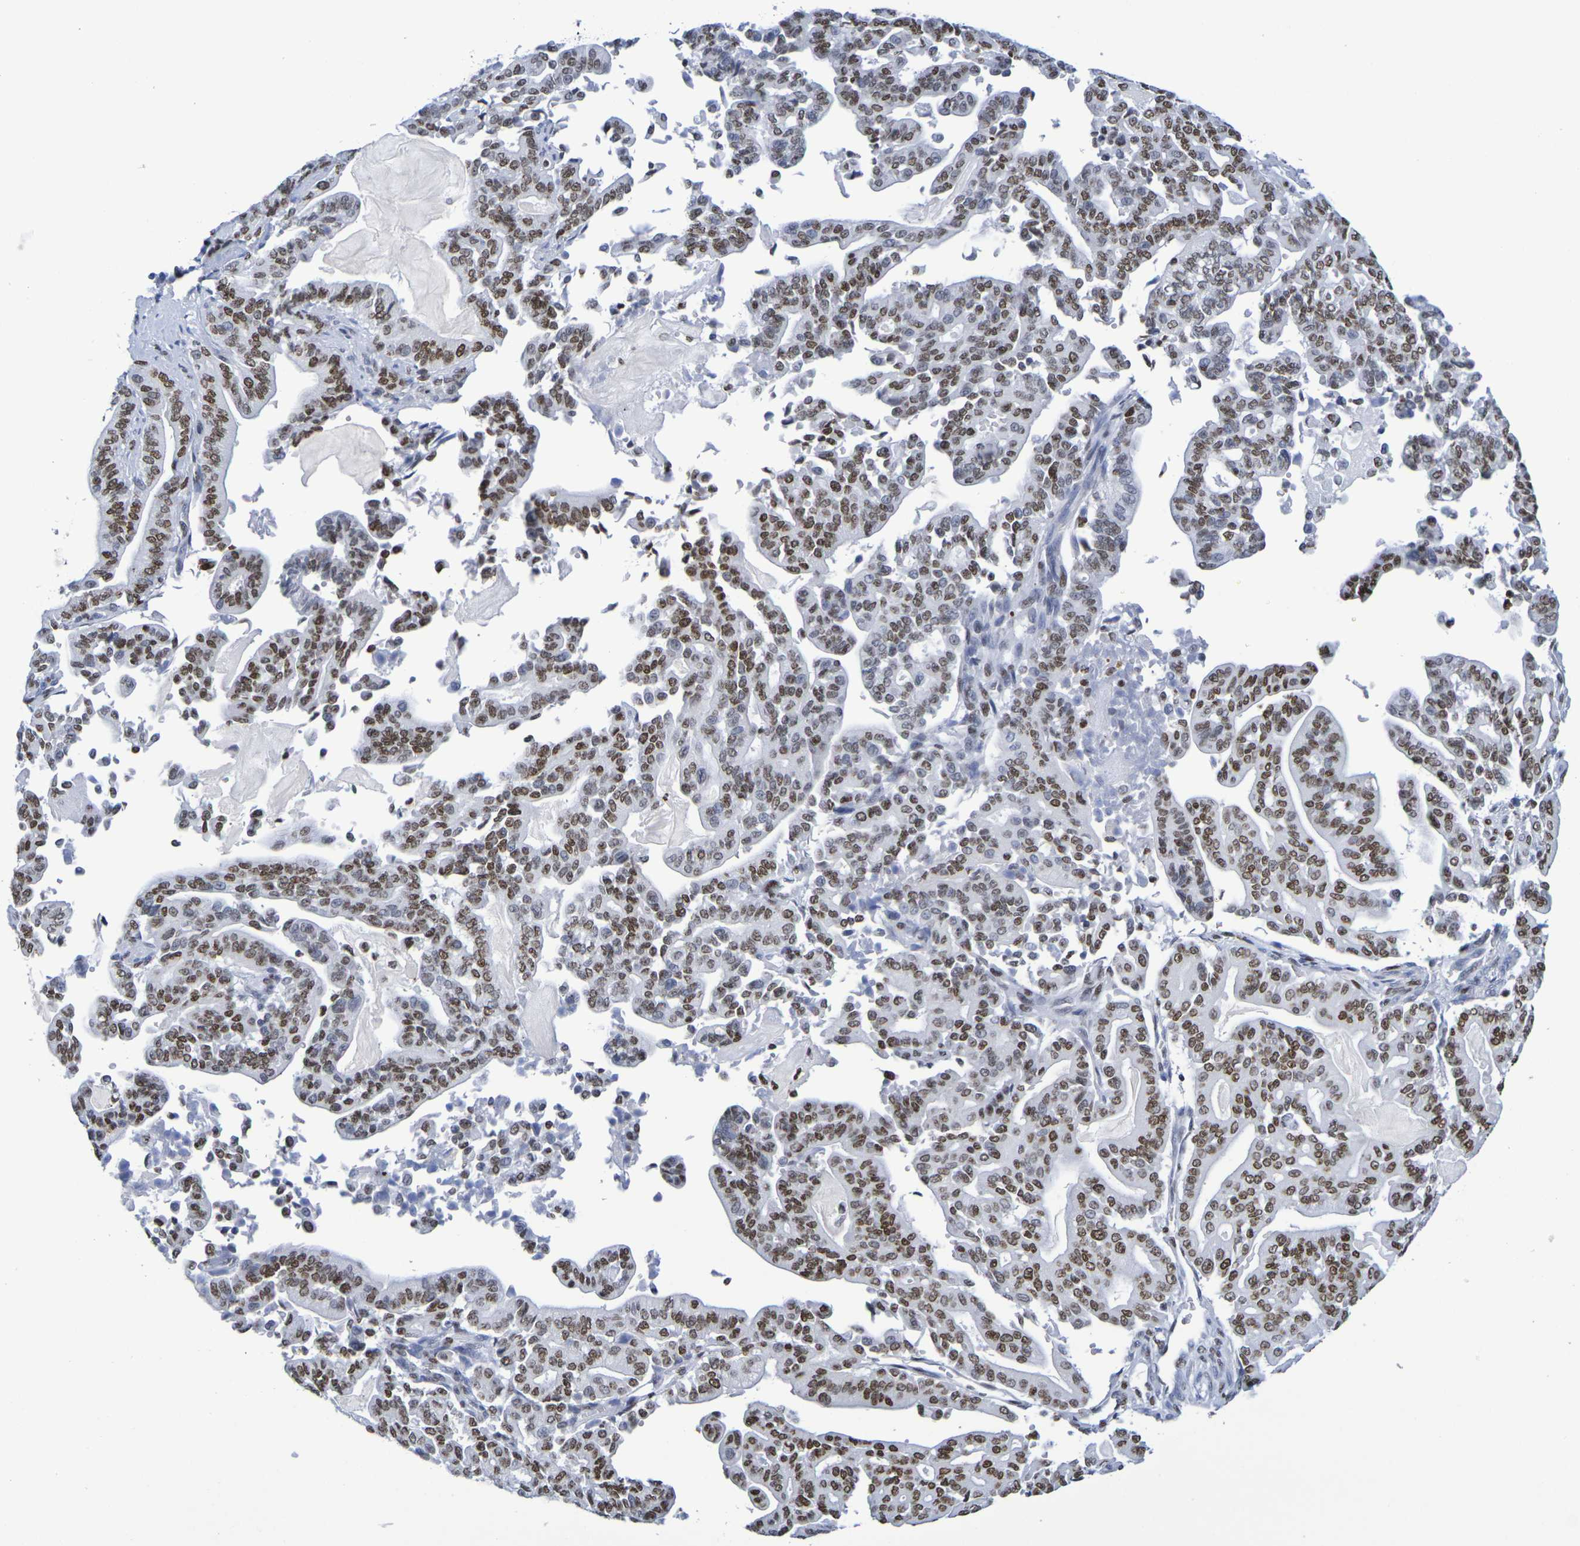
{"staining": {"intensity": "moderate", "quantity": ">75%", "location": "nuclear"}, "tissue": "pancreatic cancer", "cell_type": "Tumor cells", "image_type": "cancer", "snomed": [{"axis": "morphology", "description": "Adenocarcinoma, NOS"}, {"axis": "topography", "description": "Pancreas"}], "caption": "A brown stain highlights moderate nuclear positivity of a protein in human adenocarcinoma (pancreatic) tumor cells.", "gene": "H1-5", "patient": {"sex": "male", "age": 63}}